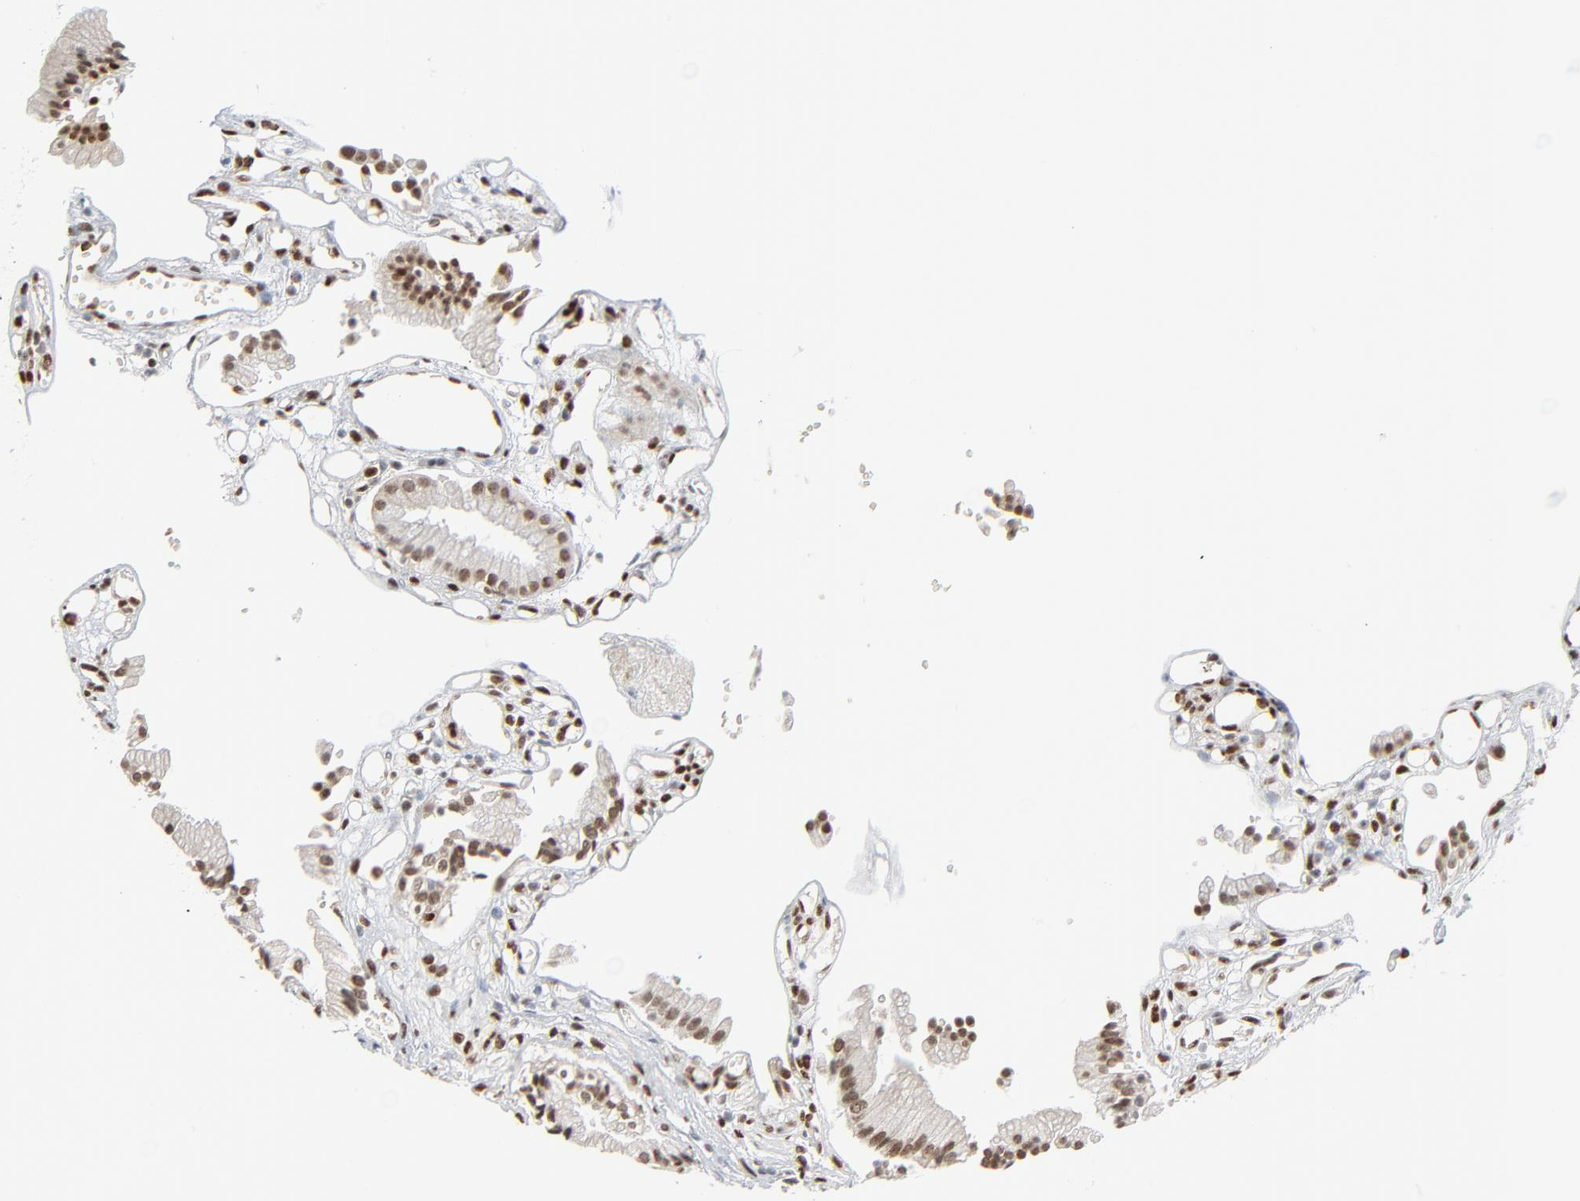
{"staining": {"intensity": "moderate", "quantity": ">75%", "location": "nuclear"}, "tissue": "gallbladder", "cell_type": "Glandular cells", "image_type": "normal", "snomed": [{"axis": "morphology", "description": "Normal tissue, NOS"}, {"axis": "topography", "description": "Gallbladder"}], "caption": "The immunohistochemical stain highlights moderate nuclear expression in glandular cells of benign gallbladder.", "gene": "CUX1", "patient": {"sex": "male", "age": 65}}